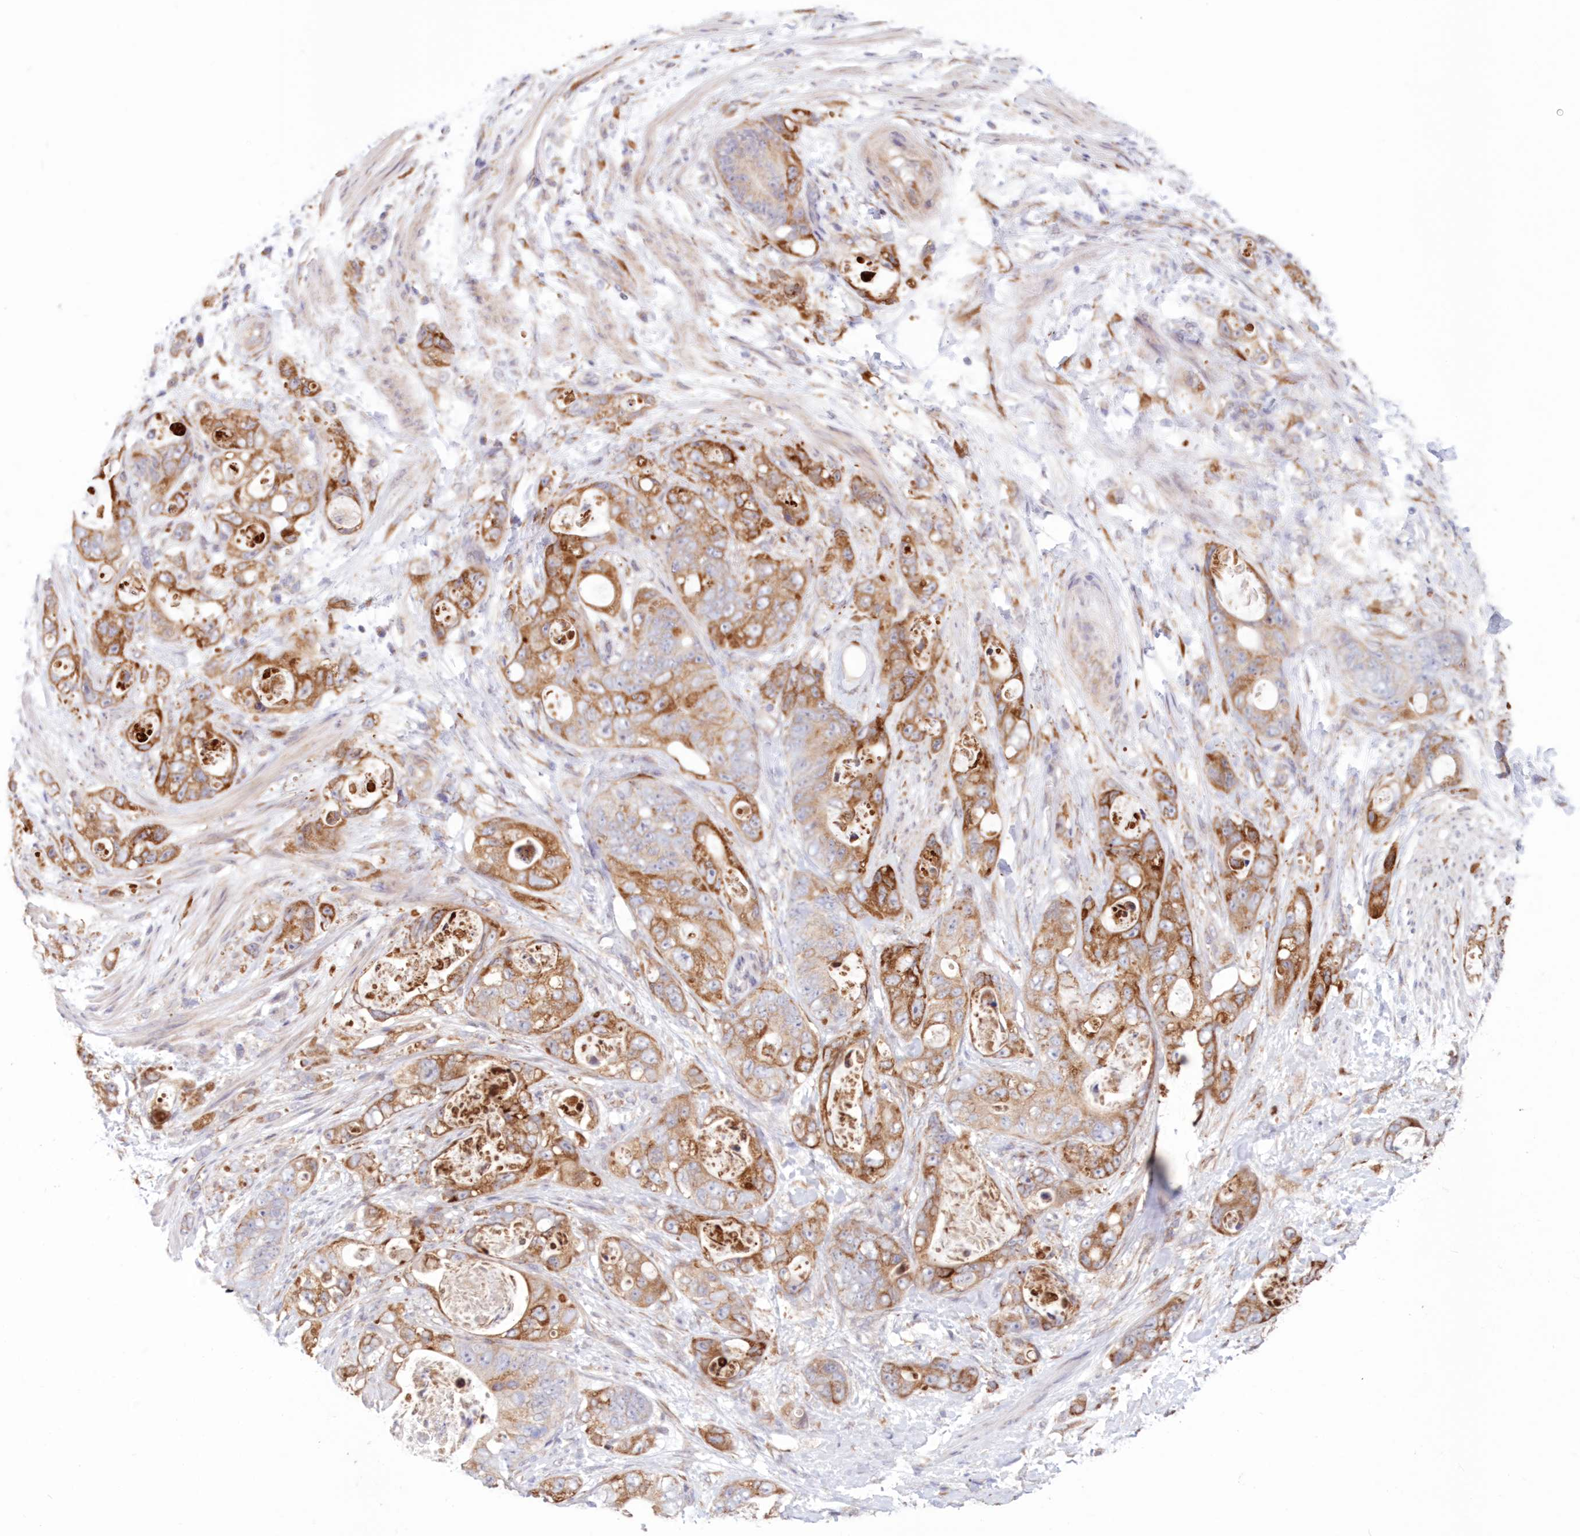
{"staining": {"intensity": "strong", "quantity": "25%-75%", "location": "cytoplasmic/membranous"}, "tissue": "stomach cancer", "cell_type": "Tumor cells", "image_type": "cancer", "snomed": [{"axis": "morphology", "description": "Adenocarcinoma, NOS"}, {"axis": "topography", "description": "Stomach"}], "caption": "Tumor cells show high levels of strong cytoplasmic/membranous staining in about 25%-75% of cells in stomach adenocarcinoma.", "gene": "PCYOX1L", "patient": {"sex": "female", "age": 89}}